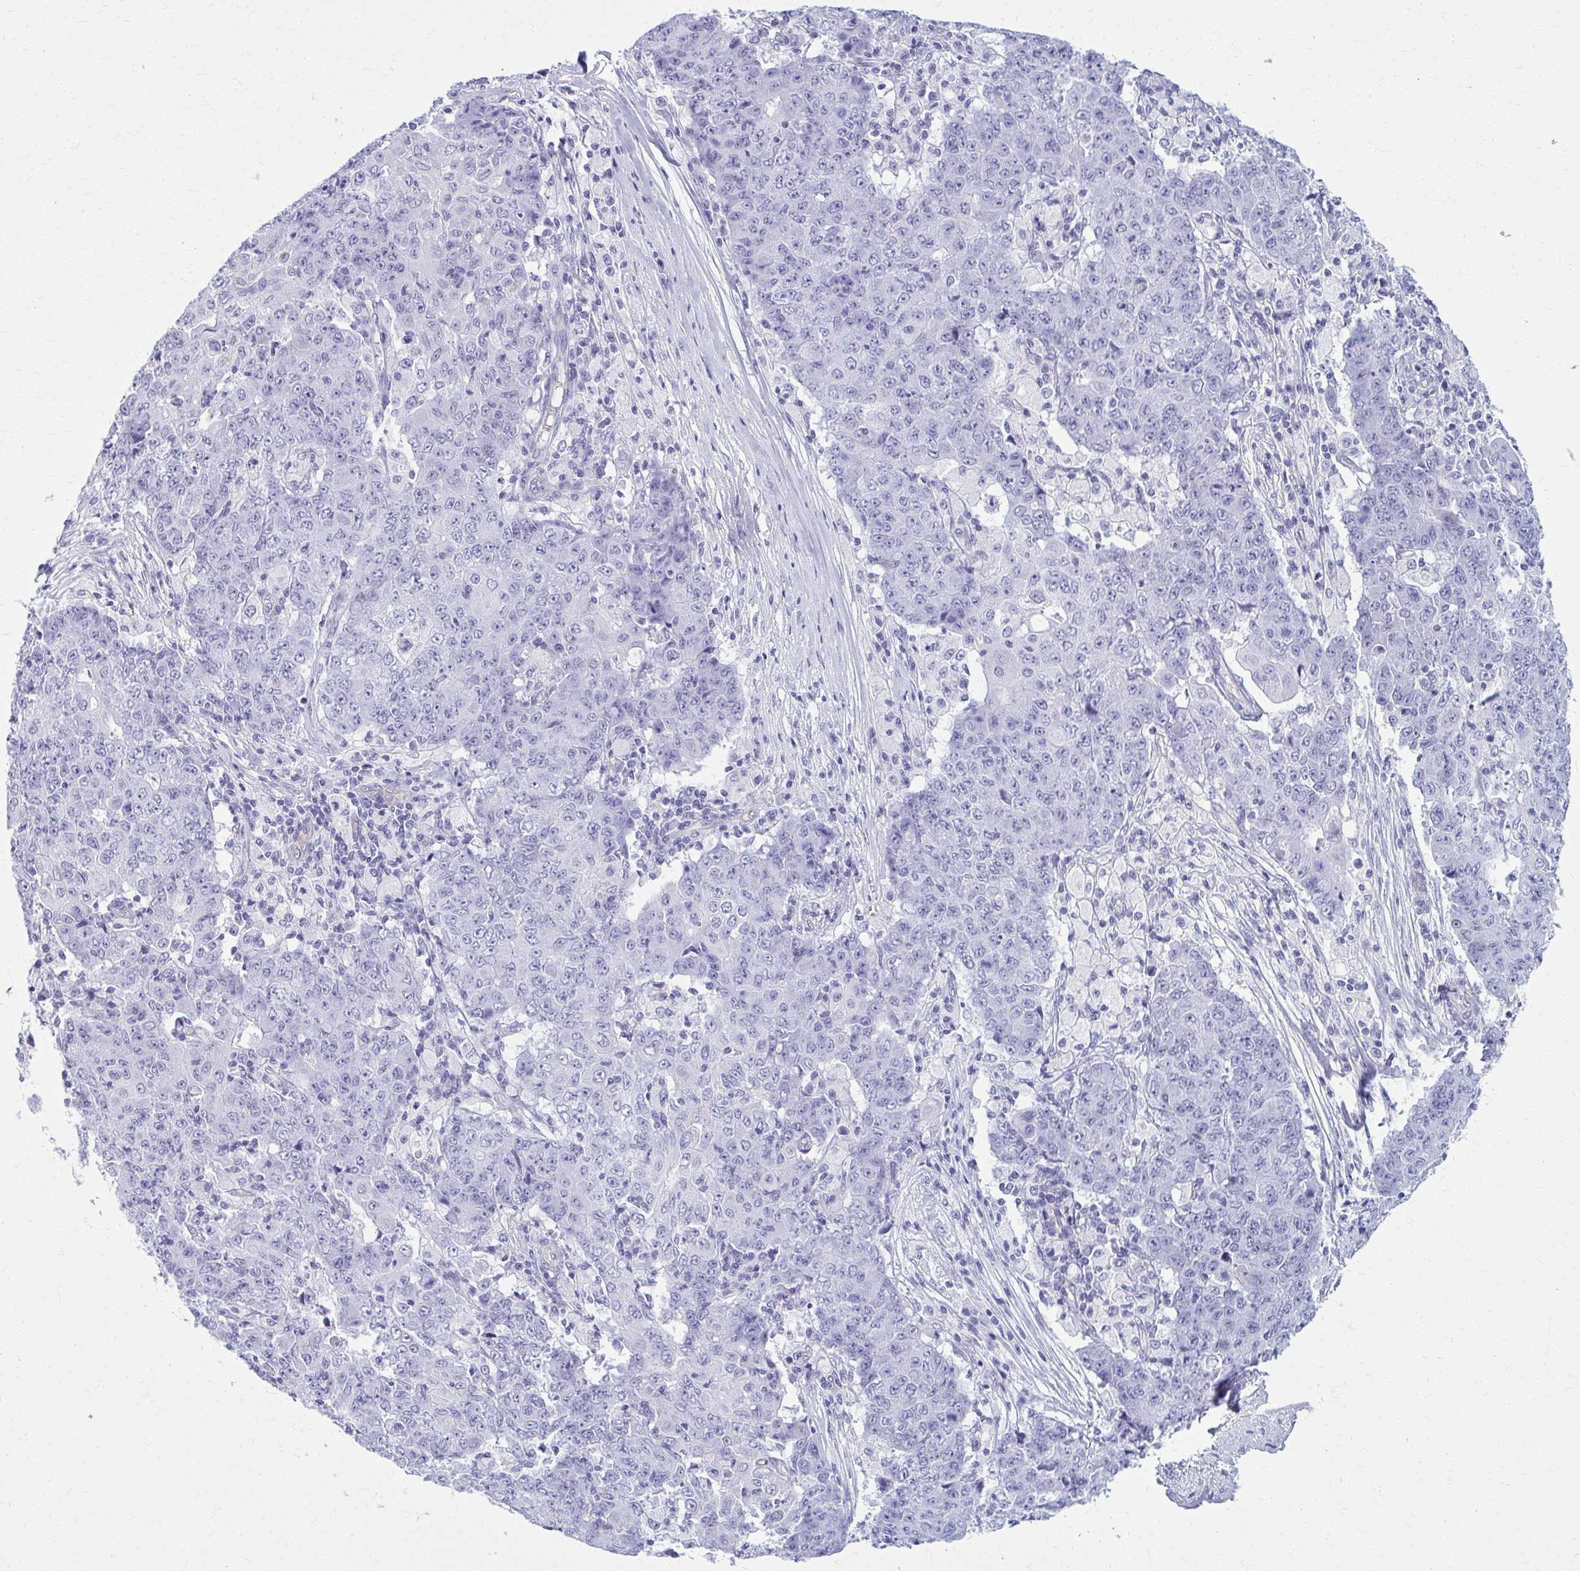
{"staining": {"intensity": "negative", "quantity": "none", "location": "none"}, "tissue": "ovarian cancer", "cell_type": "Tumor cells", "image_type": "cancer", "snomed": [{"axis": "morphology", "description": "Carcinoma, endometroid"}, {"axis": "topography", "description": "Ovary"}], "caption": "Tumor cells show no significant positivity in endometroid carcinoma (ovarian).", "gene": "GFAP", "patient": {"sex": "female", "age": 42}}